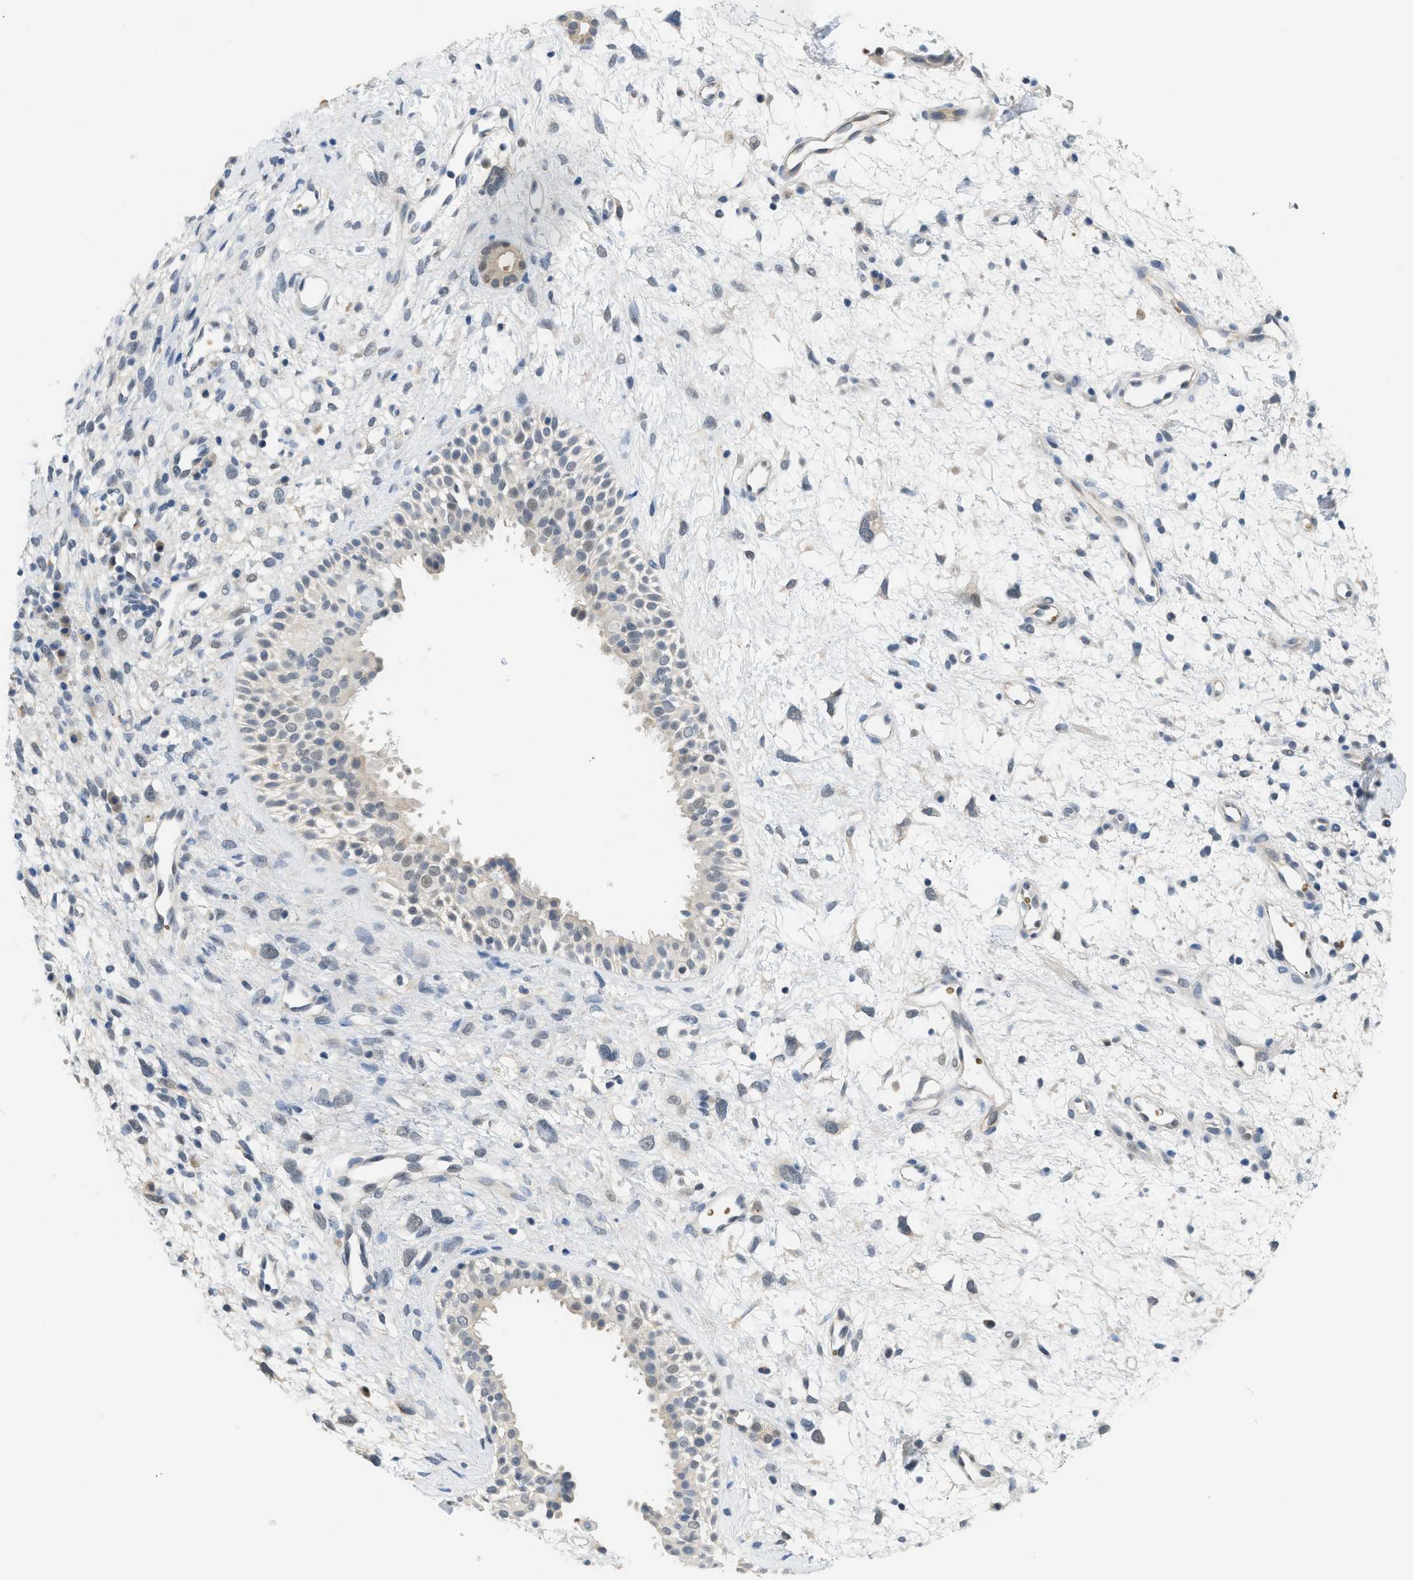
{"staining": {"intensity": "weak", "quantity": "25%-75%", "location": "cytoplasmic/membranous"}, "tissue": "nasopharynx", "cell_type": "Respiratory epithelial cells", "image_type": "normal", "snomed": [{"axis": "morphology", "description": "Normal tissue, NOS"}, {"axis": "topography", "description": "Nasopharynx"}], "caption": "A brown stain highlights weak cytoplasmic/membranous staining of a protein in respiratory epithelial cells of unremarkable nasopharynx.", "gene": "PSAT1", "patient": {"sex": "male", "age": 22}}